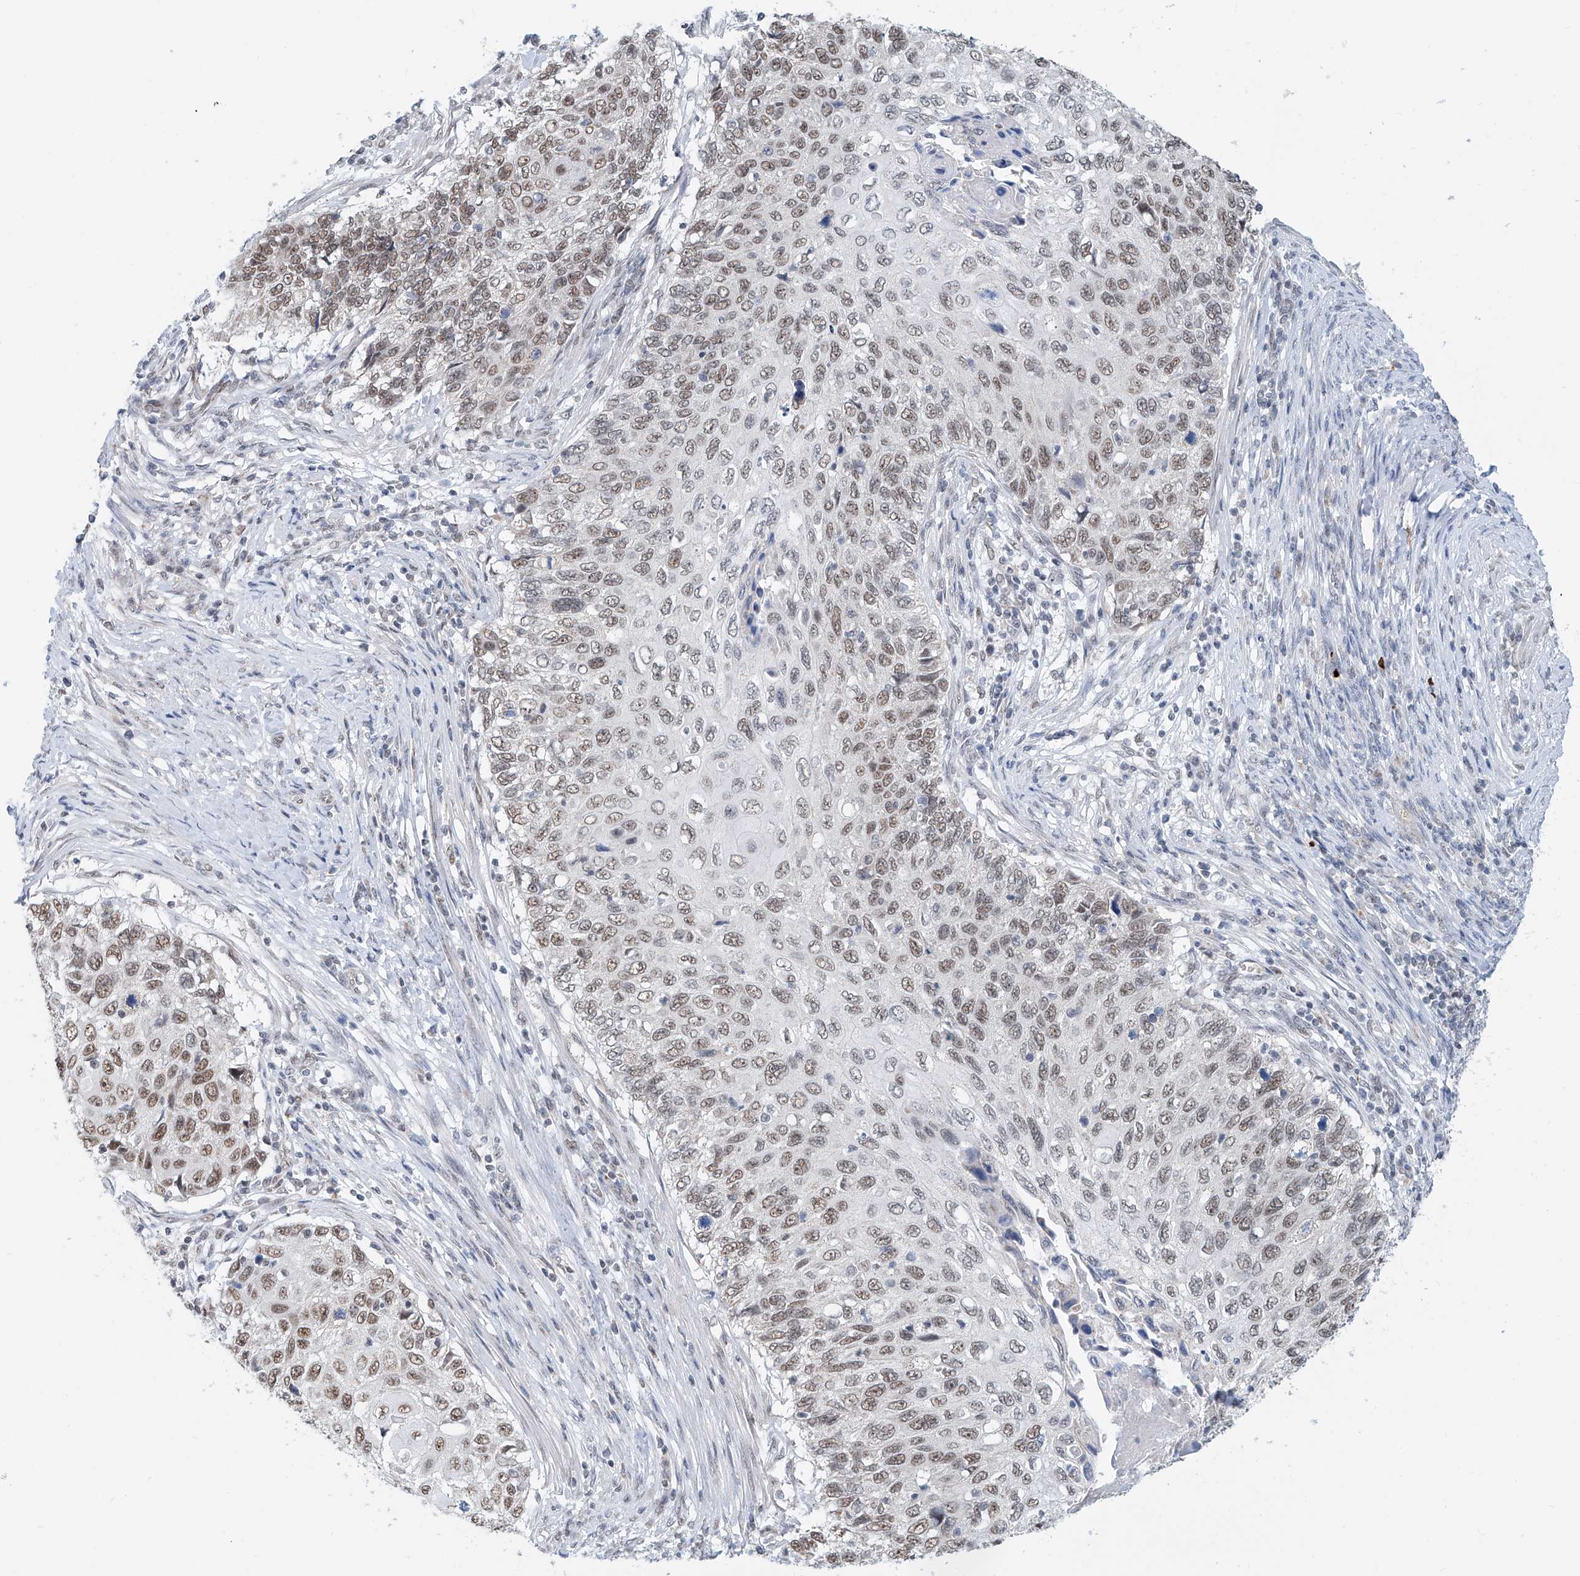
{"staining": {"intensity": "moderate", "quantity": ">75%", "location": "nuclear"}, "tissue": "cervical cancer", "cell_type": "Tumor cells", "image_type": "cancer", "snomed": [{"axis": "morphology", "description": "Squamous cell carcinoma, NOS"}, {"axis": "topography", "description": "Cervix"}], "caption": "Immunohistochemistry photomicrograph of human cervical squamous cell carcinoma stained for a protein (brown), which shows medium levels of moderate nuclear positivity in approximately >75% of tumor cells.", "gene": "SDE2", "patient": {"sex": "female", "age": 70}}